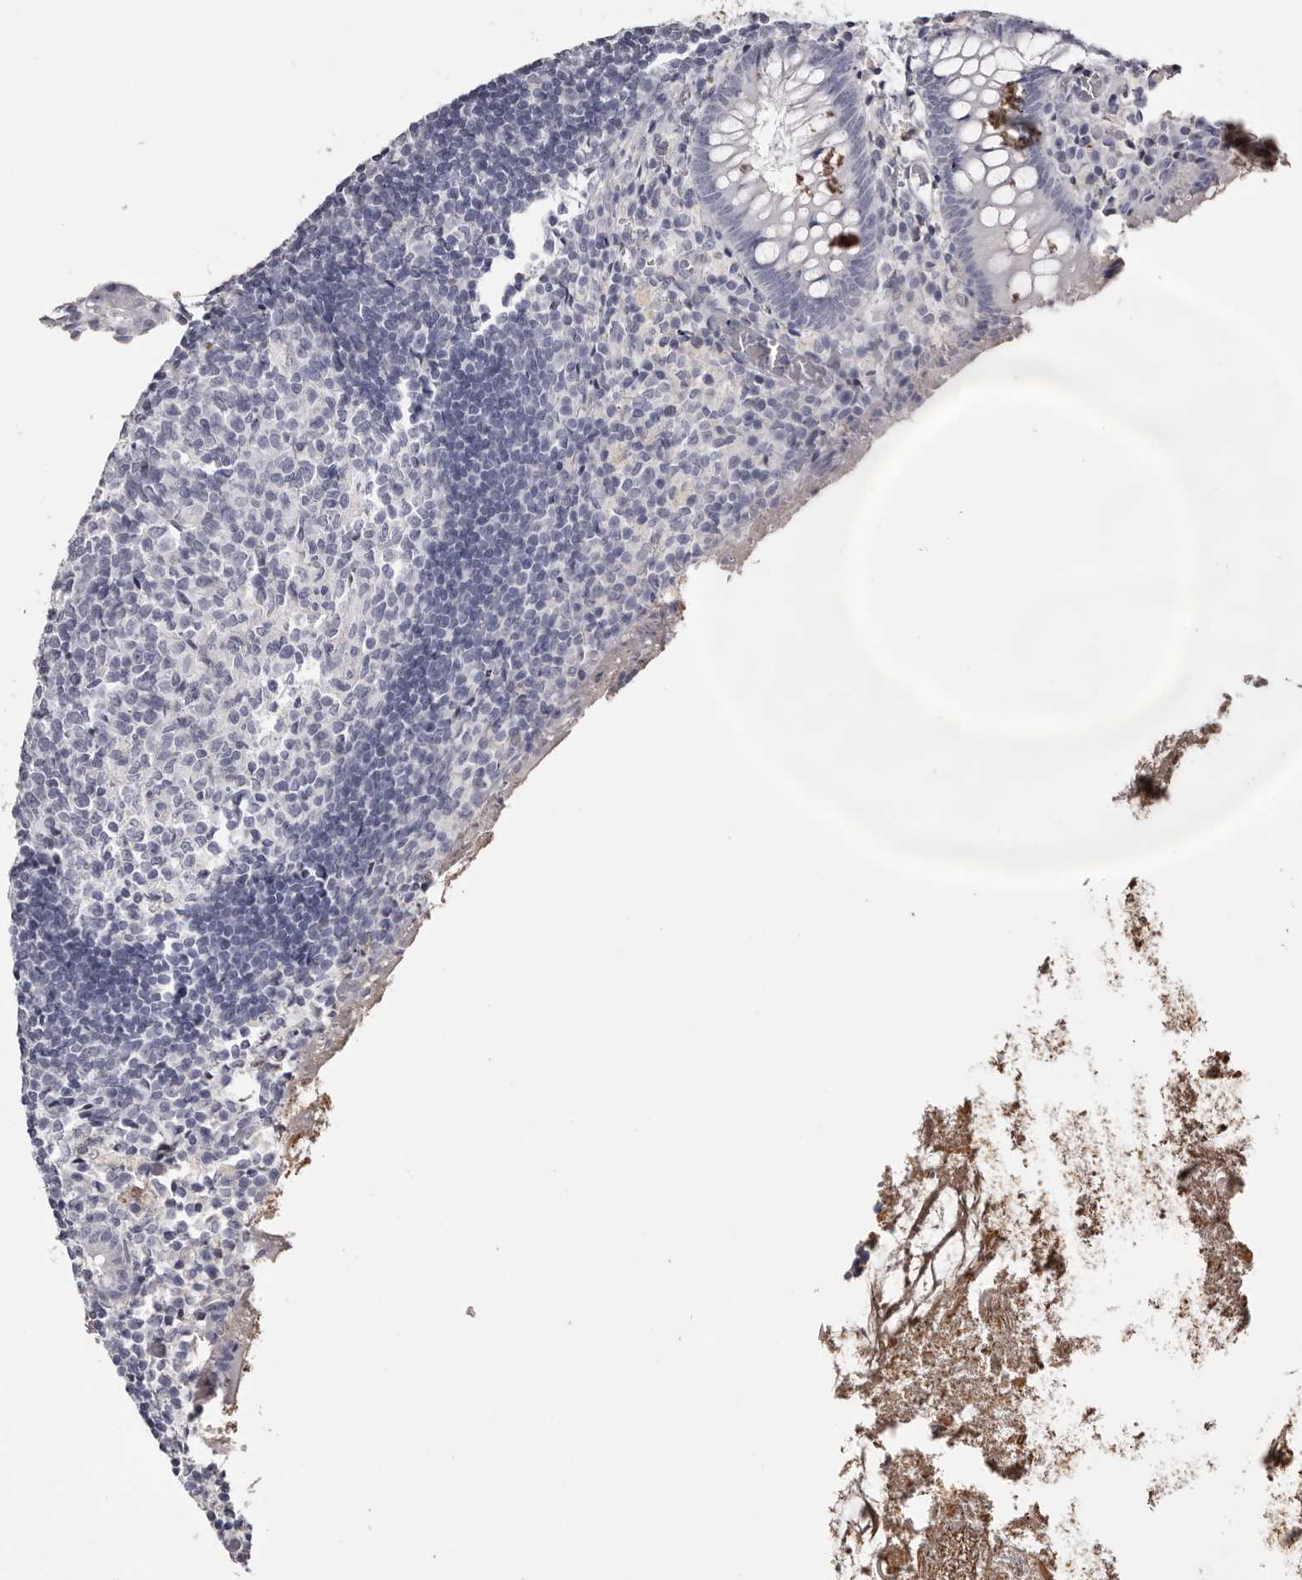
{"staining": {"intensity": "negative", "quantity": "none", "location": "none"}, "tissue": "appendix", "cell_type": "Glandular cells", "image_type": "normal", "snomed": [{"axis": "morphology", "description": "Normal tissue, NOS"}, {"axis": "topography", "description": "Appendix"}], "caption": "IHC of unremarkable appendix demonstrates no staining in glandular cells. (Brightfield microscopy of DAB (3,3'-diaminobenzidine) immunohistochemistry (IHC) at high magnification).", "gene": "CA6", "patient": {"sex": "female", "age": 17}}